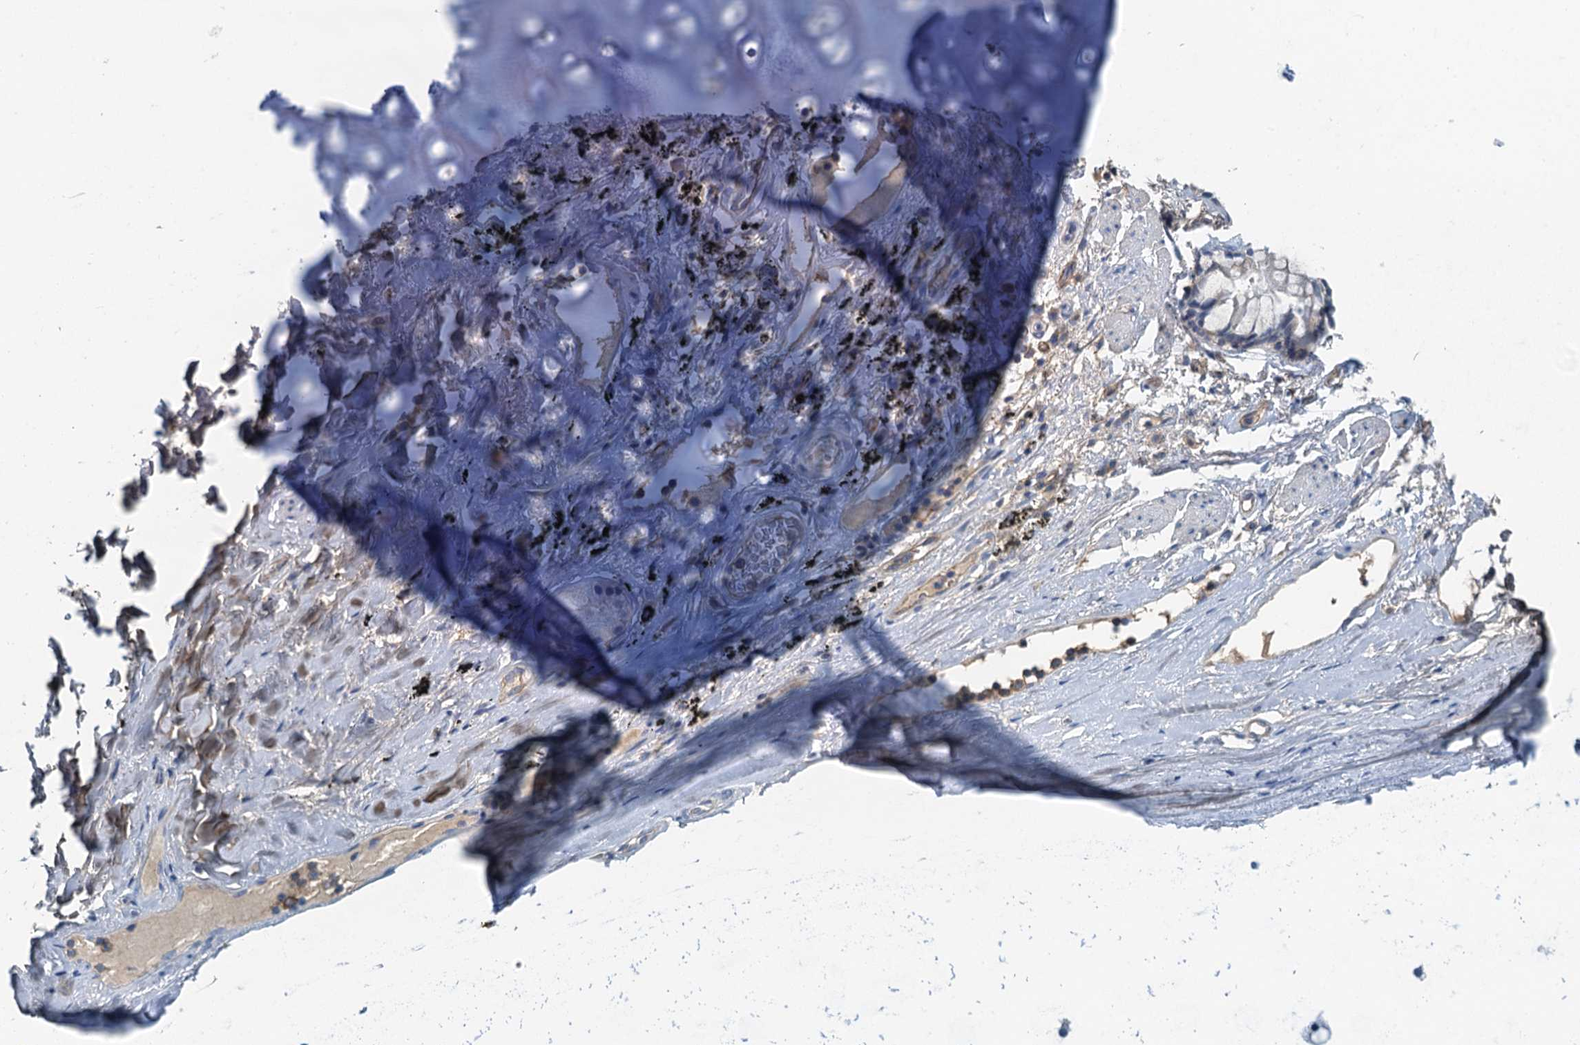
{"staining": {"intensity": "negative", "quantity": "none", "location": "none"}, "tissue": "adipose tissue", "cell_type": "Adipocytes", "image_type": "normal", "snomed": [{"axis": "morphology", "description": "Normal tissue, NOS"}, {"axis": "topography", "description": "Lymph node"}, {"axis": "topography", "description": "Bronchus"}], "caption": "IHC photomicrograph of benign human adipose tissue stained for a protein (brown), which displays no staining in adipocytes.", "gene": "THAP10", "patient": {"sex": "male", "age": 63}}